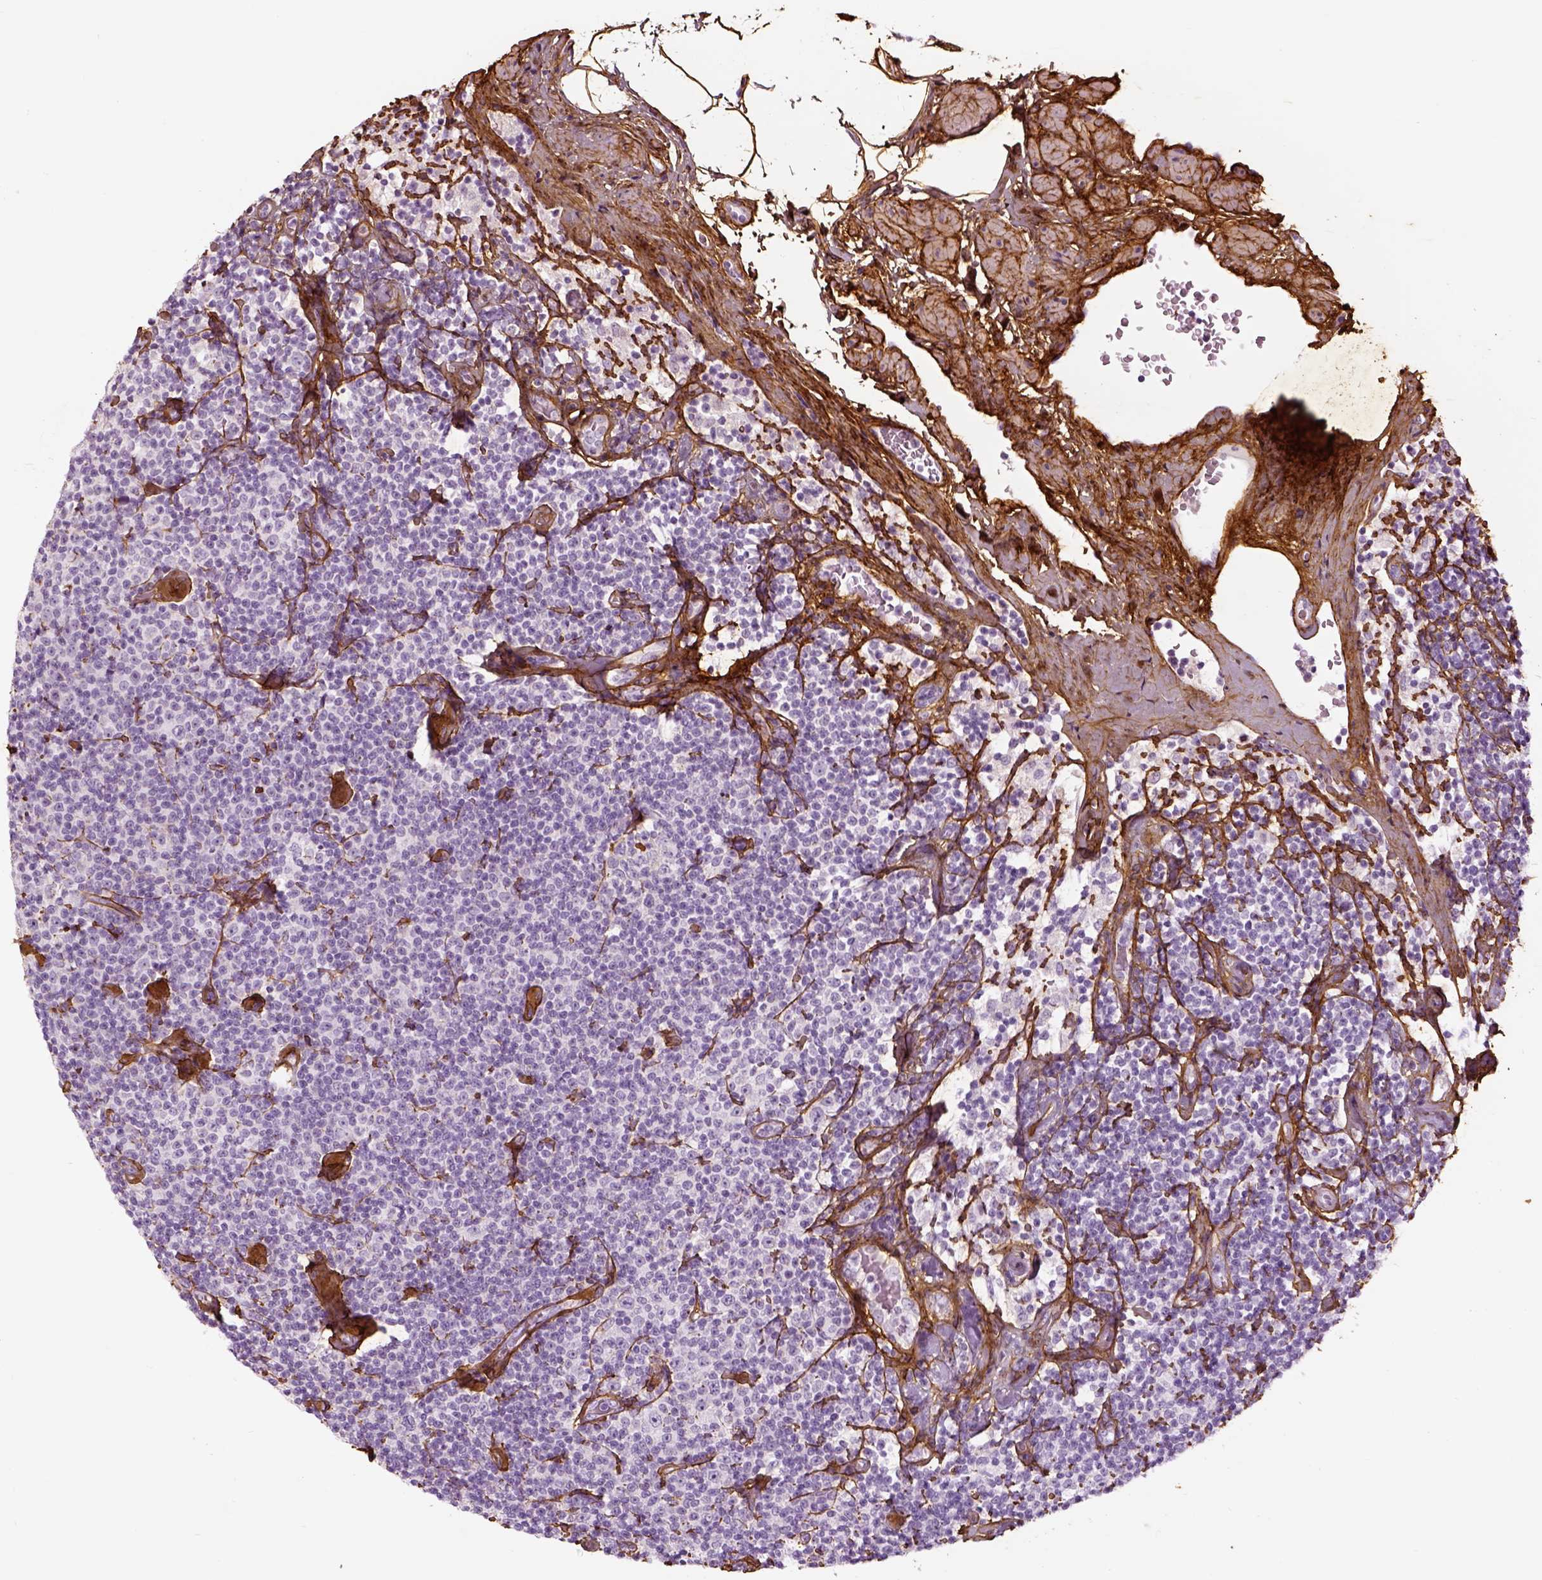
{"staining": {"intensity": "negative", "quantity": "none", "location": "none"}, "tissue": "lymphoma", "cell_type": "Tumor cells", "image_type": "cancer", "snomed": [{"axis": "morphology", "description": "Malignant lymphoma, non-Hodgkin's type, Low grade"}, {"axis": "topography", "description": "Lymph node"}], "caption": "High magnification brightfield microscopy of lymphoma stained with DAB (3,3'-diaminobenzidine) (brown) and counterstained with hematoxylin (blue): tumor cells show no significant staining.", "gene": "COL6A2", "patient": {"sex": "male", "age": 81}}